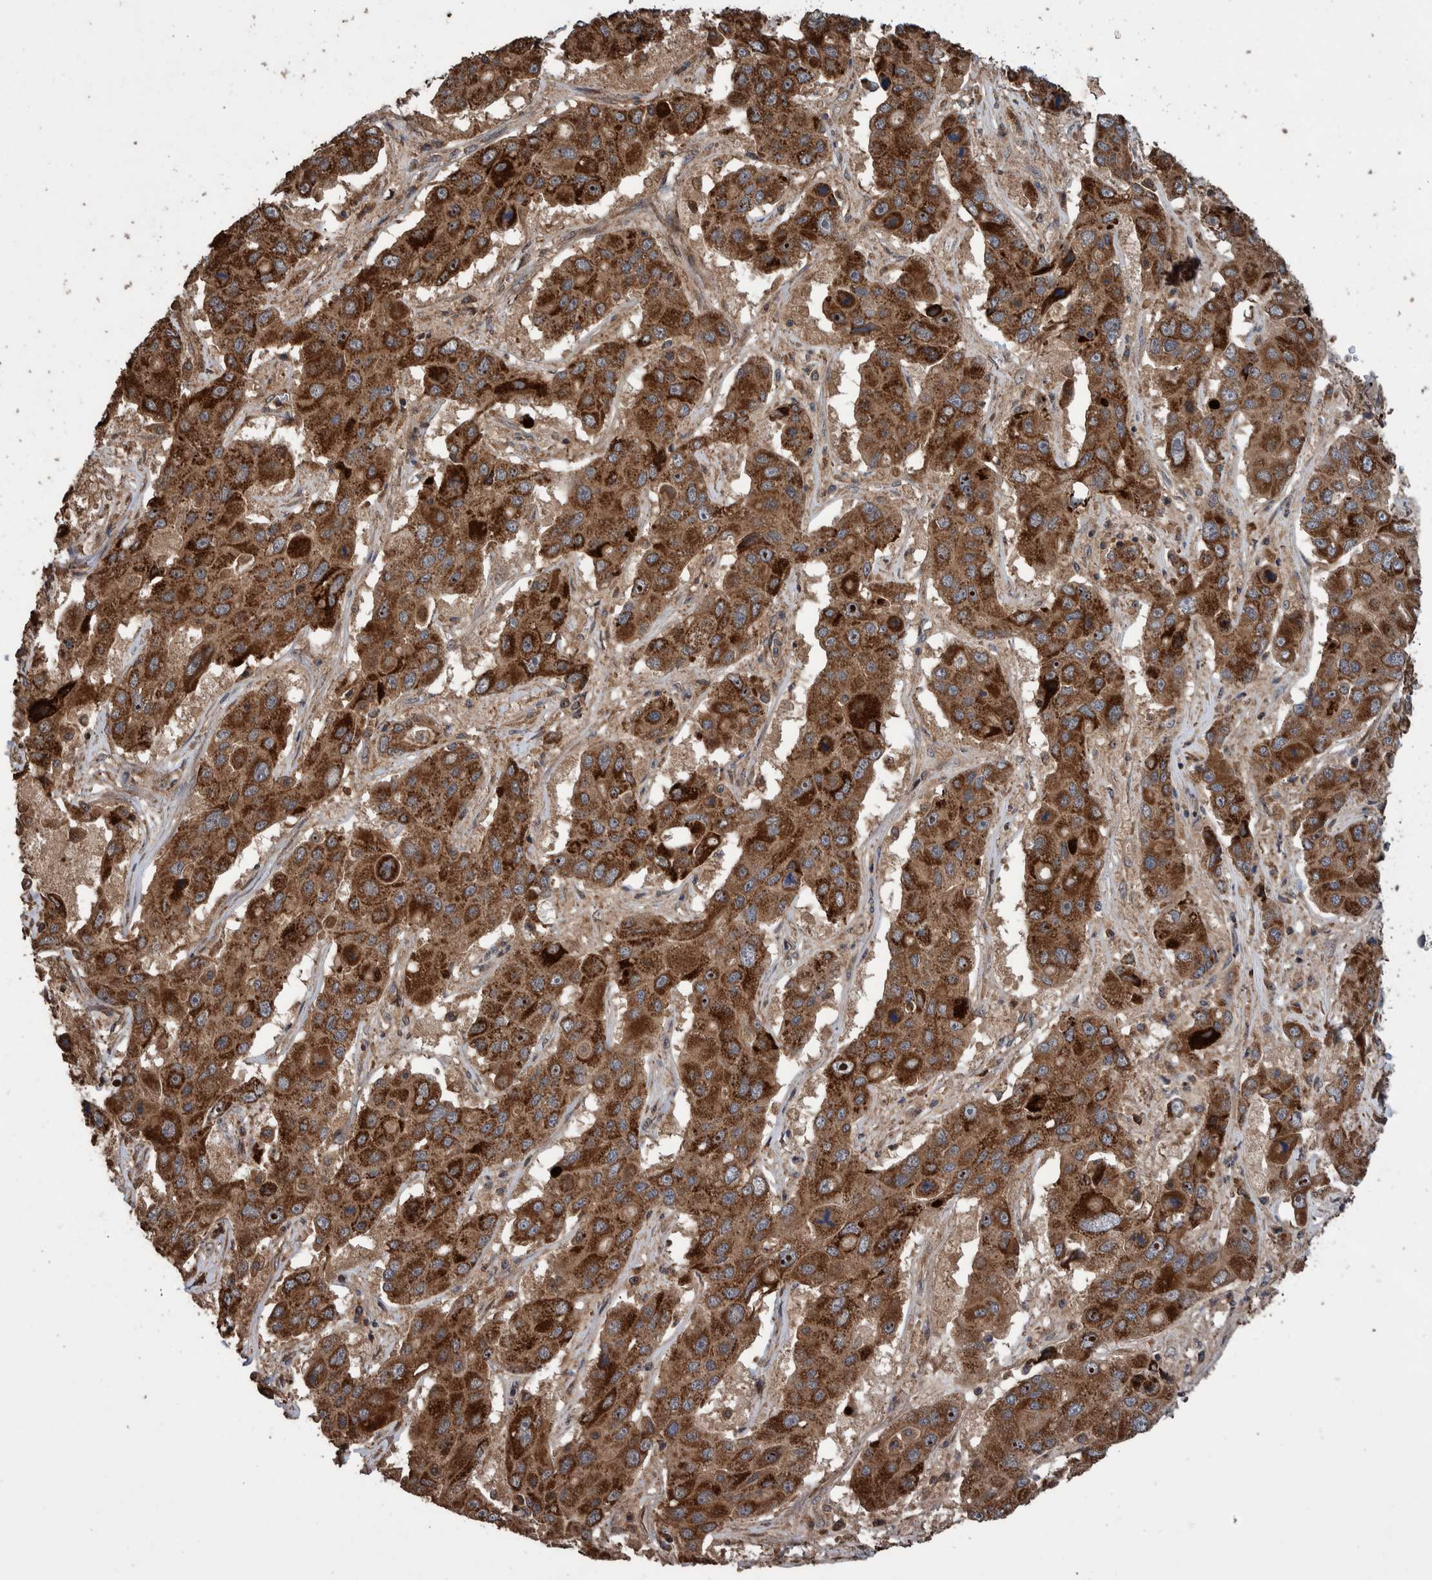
{"staining": {"intensity": "strong", "quantity": ">75%", "location": "cytoplasmic/membranous"}, "tissue": "liver cancer", "cell_type": "Tumor cells", "image_type": "cancer", "snomed": [{"axis": "morphology", "description": "Cholangiocarcinoma"}, {"axis": "topography", "description": "Liver"}], "caption": "Liver cancer (cholangiocarcinoma) stained with a protein marker exhibits strong staining in tumor cells.", "gene": "TRIM16", "patient": {"sex": "male", "age": 67}}